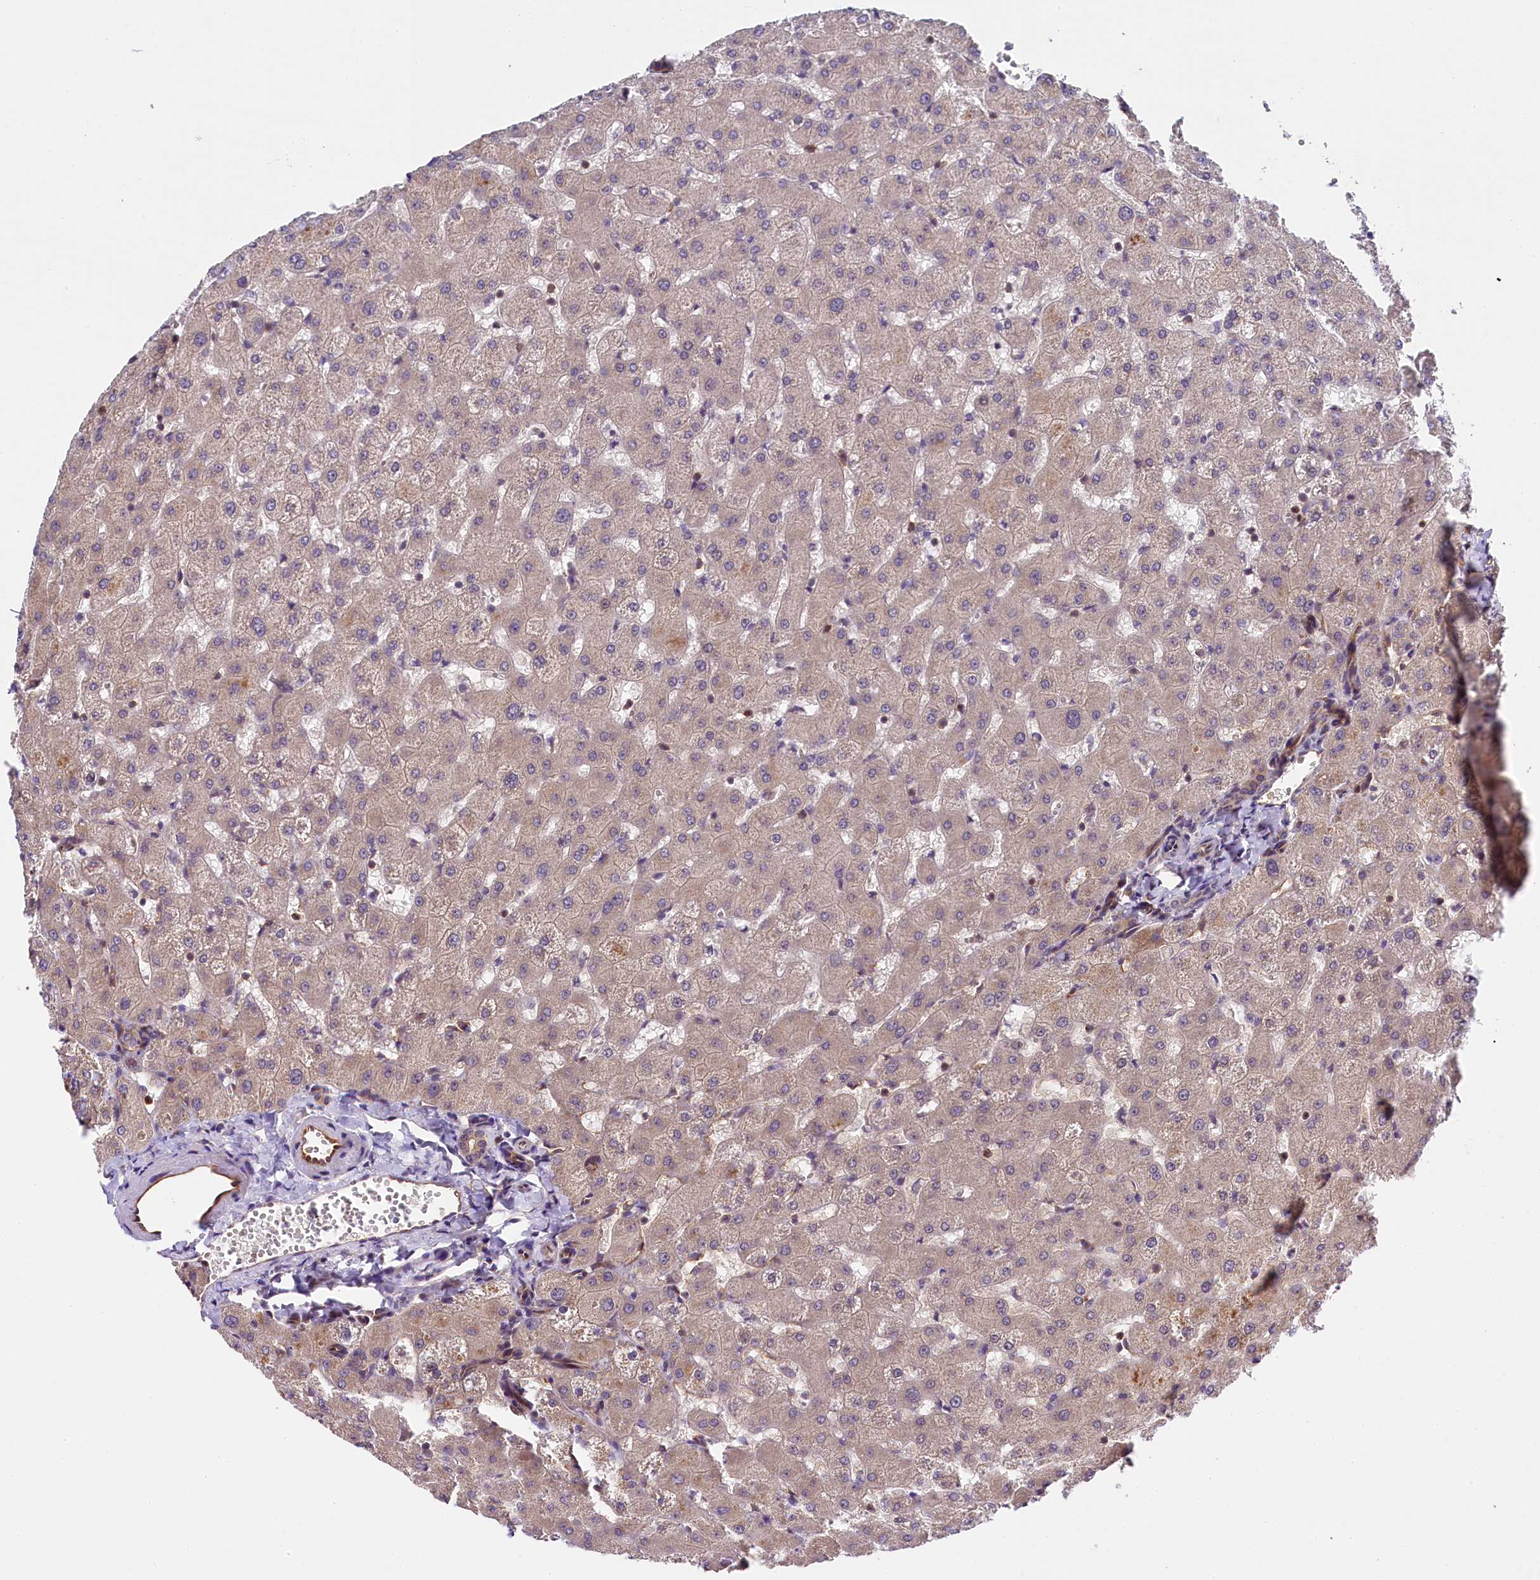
{"staining": {"intensity": "weak", "quantity": "25%-75%", "location": "cytoplasmic/membranous"}, "tissue": "liver", "cell_type": "Cholangiocytes", "image_type": "normal", "snomed": [{"axis": "morphology", "description": "Normal tissue, NOS"}, {"axis": "topography", "description": "Liver"}], "caption": "Immunohistochemical staining of normal human liver exhibits low levels of weak cytoplasmic/membranous expression in approximately 25%-75% of cholangiocytes.", "gene": "SNRK", "patient": {"sex": "female", "age": 63}}